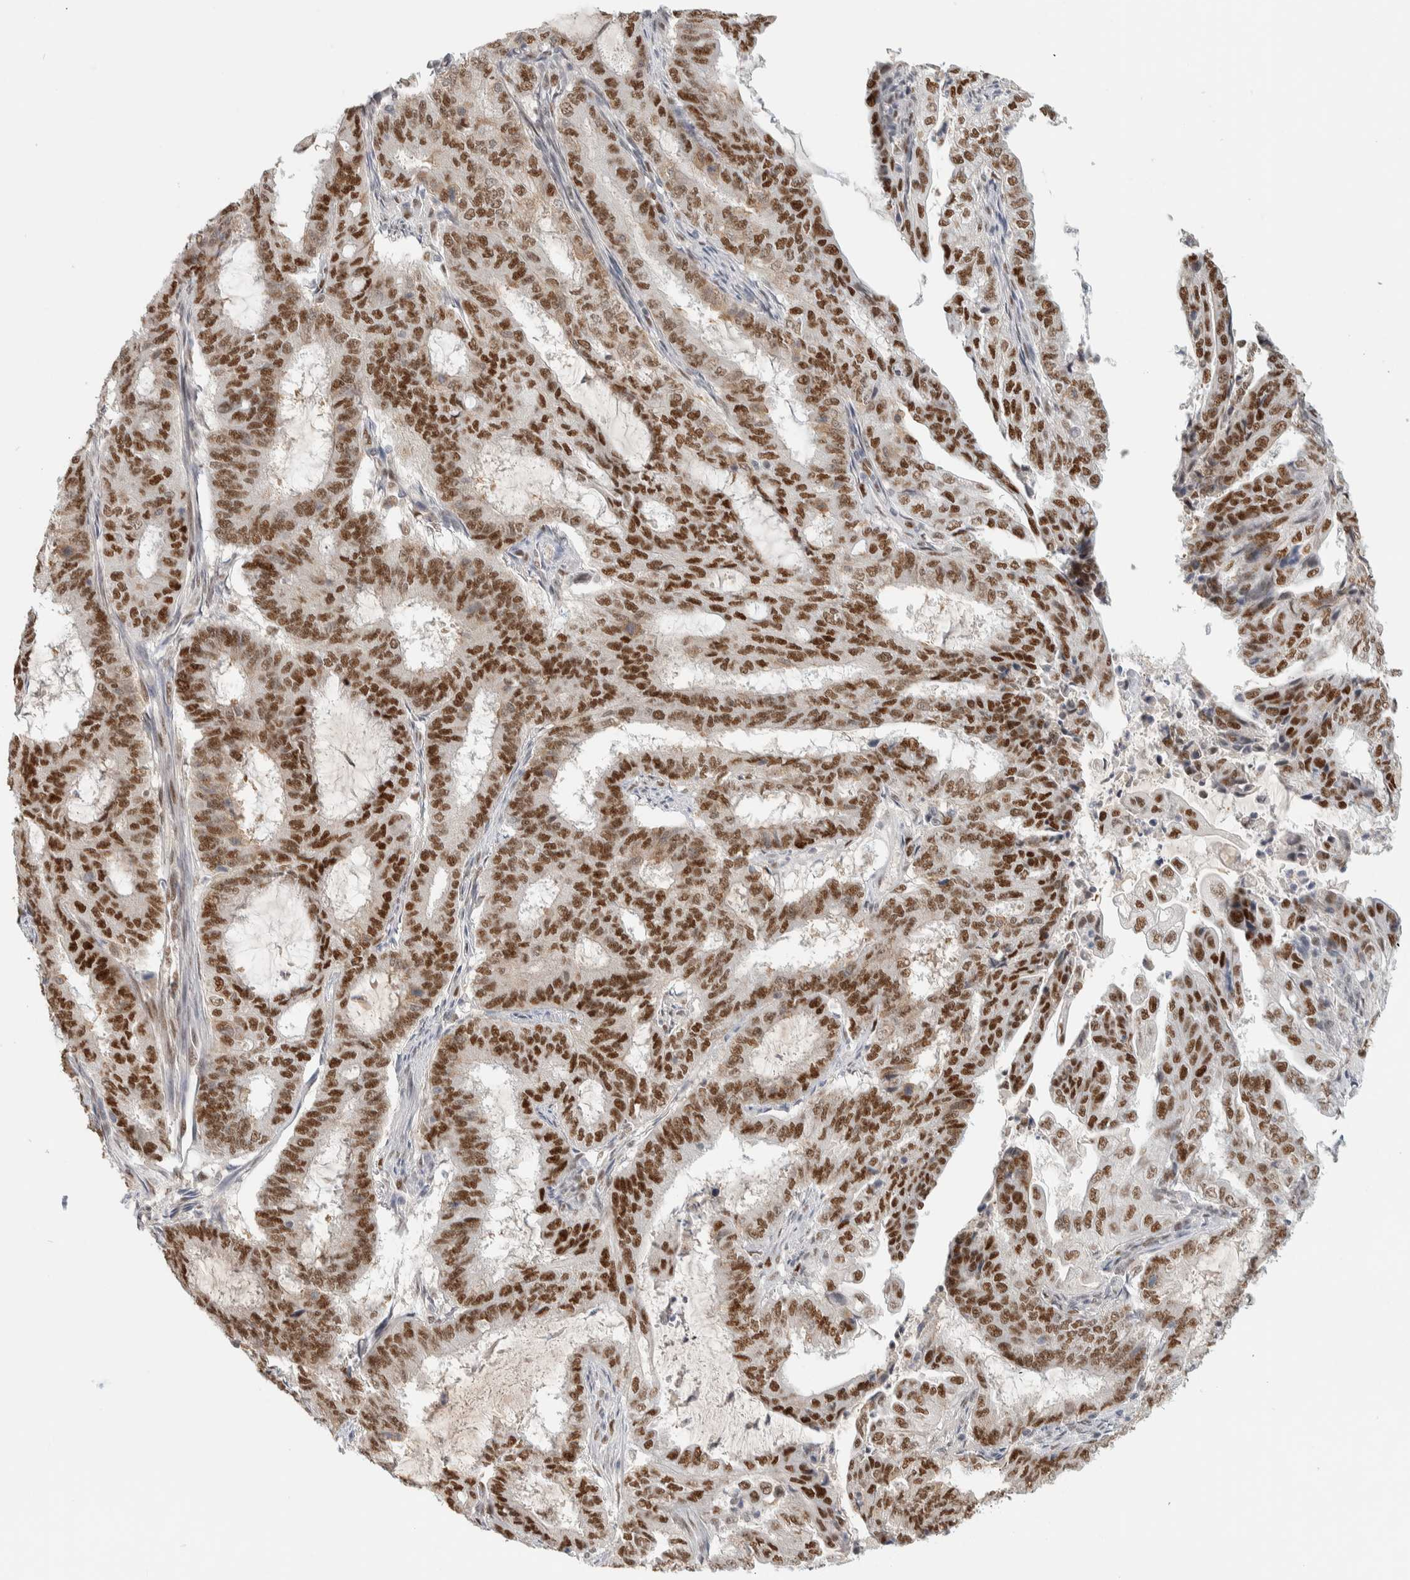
{"staining": {"intensity": "strong", "quantity": ">75%", "location": "nuclear"}, "tissue": "endometrial cancer", "cell_type": "Tumor cells", "image_type": "cancer", "snomed": [{"axis": "morphology", "description": "Adenocarcinoma, NOS"}, {"axis": "topography", "description": "Endometrium"}], "caption": "Immunohistochemical staining of human endometrial adenocarcinoma demonstrates high levels of strong nuclear expression in approximately >75% of tumor cells.", "gene": "PUS7", "patient": {"sex": "female", "age": 51}}